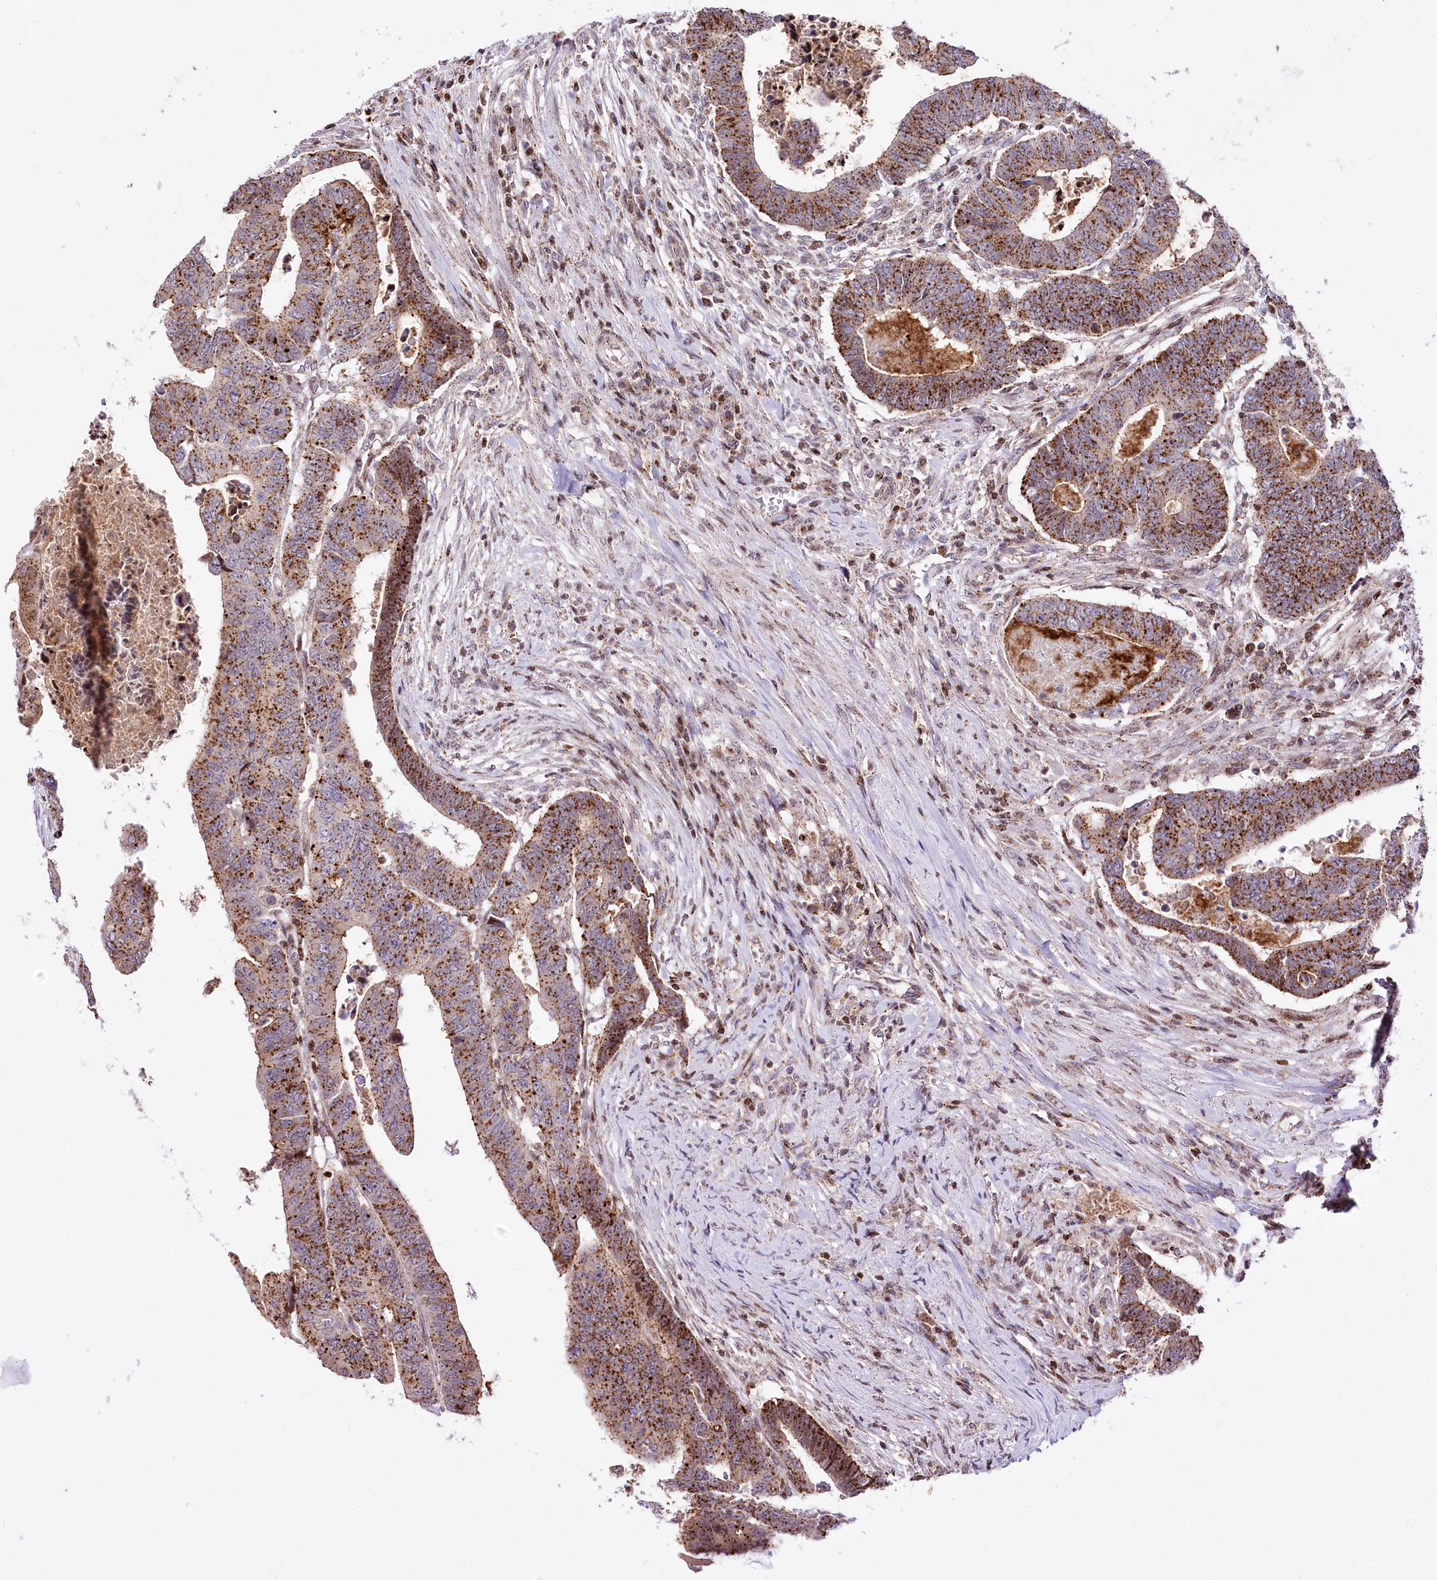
{"staining": {"intensity": "moderate", "quantity": ">75%", "location": "cytoplasmic/membranous"}, "tissue": "colorectal cancer", "cell_type": "Tumor cells", "image_type": "cancer", "snomed": [{"axis": "morphology", "description": "Normal tissue, NOS"}, {"axis": "morphology", "description": "Adenocarcinoma, NOS"}, {"axis": "topography", "description": "Rectum"}], "caption": "Adenocarcinoma (colorectal) tissue displays moderate cytoplasmic/membranous staining in about >75% of tumor cells", "gene": "ZFYVE27", "patient": {"sex": "female", "age": 65}}